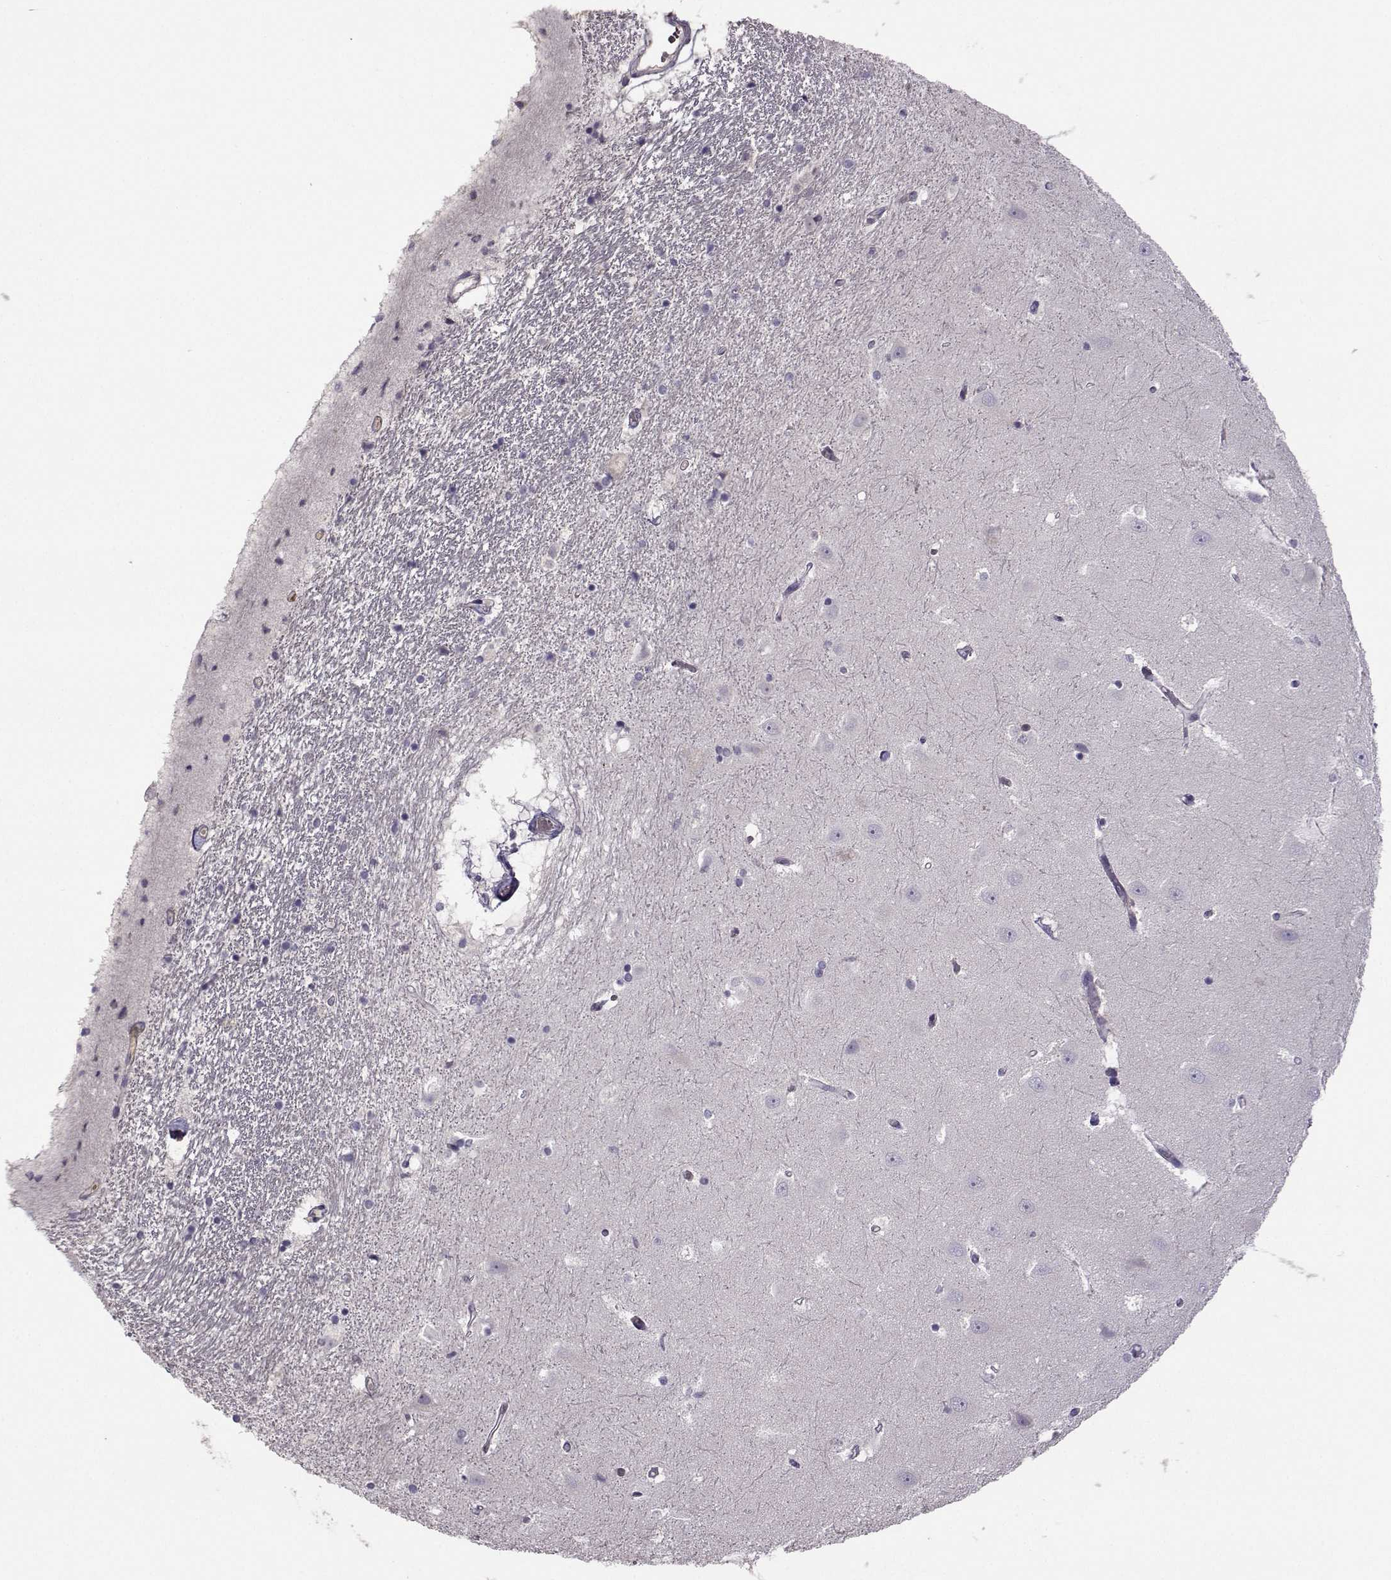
{"staining": {"intensity": "negative", "quantity": "none", "location": "none"}, "tissue": "hippocampus", "cell_type": "Glial cells", "image_type": "normal", "snomed": [{"axis": "morphology", "description": "Normal tissue, NOS"}, {"axis": "topography", "description": "Hippocampus"}], "caption": "IHC photomicrograph of benign hippocampus: hippocampus stained with DAB displays no significant protein expression in glial cells. (Immunohistochemistry (ihc), brightfield microscopy, high magnification).", "gene": "FCAMR", "patient": {"sex": "male", "age": 44}}